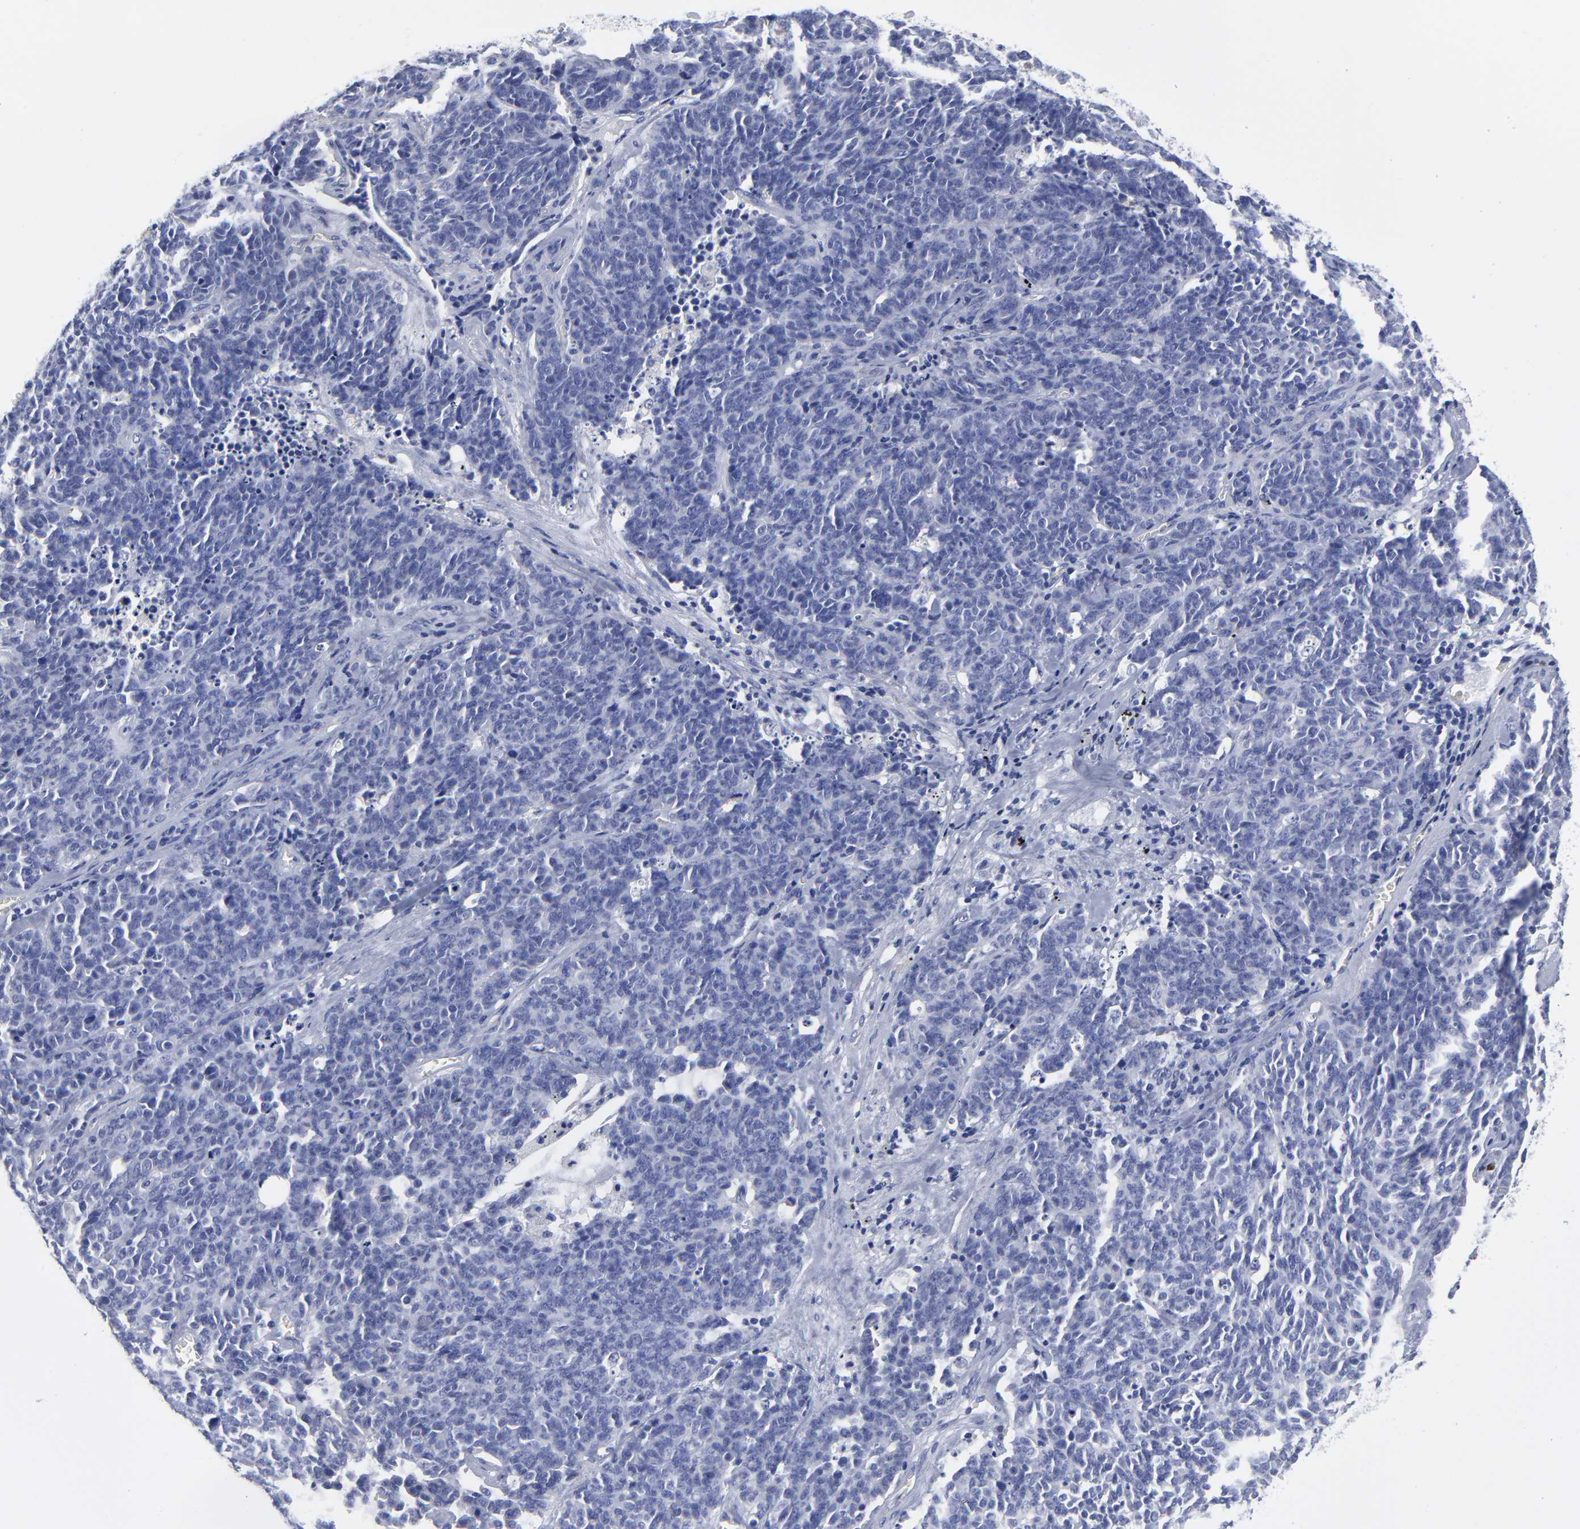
{"staining": {"intensity": "negative", "quantity": "none", "location": "none"}, "tissue": "lung cancer", "cell_type": "Tumor cells", "image_type": "cancer", "snomed": [{"axis": "morphology", "description": "Neoplasm, malignant, NOS"}, {"axis": "topography", "description": "Lung"}], "caption": "High magnification brightfield microscopy of lung malignant neoplasm stained with DAB (3,3'-diaminobenzidine) (brown) and counterstained with hematoxylin (blue): tumor cells show no significant positivity.", "gene": "PTP4A1", "patient": {"sex": "female", "age": 58}}